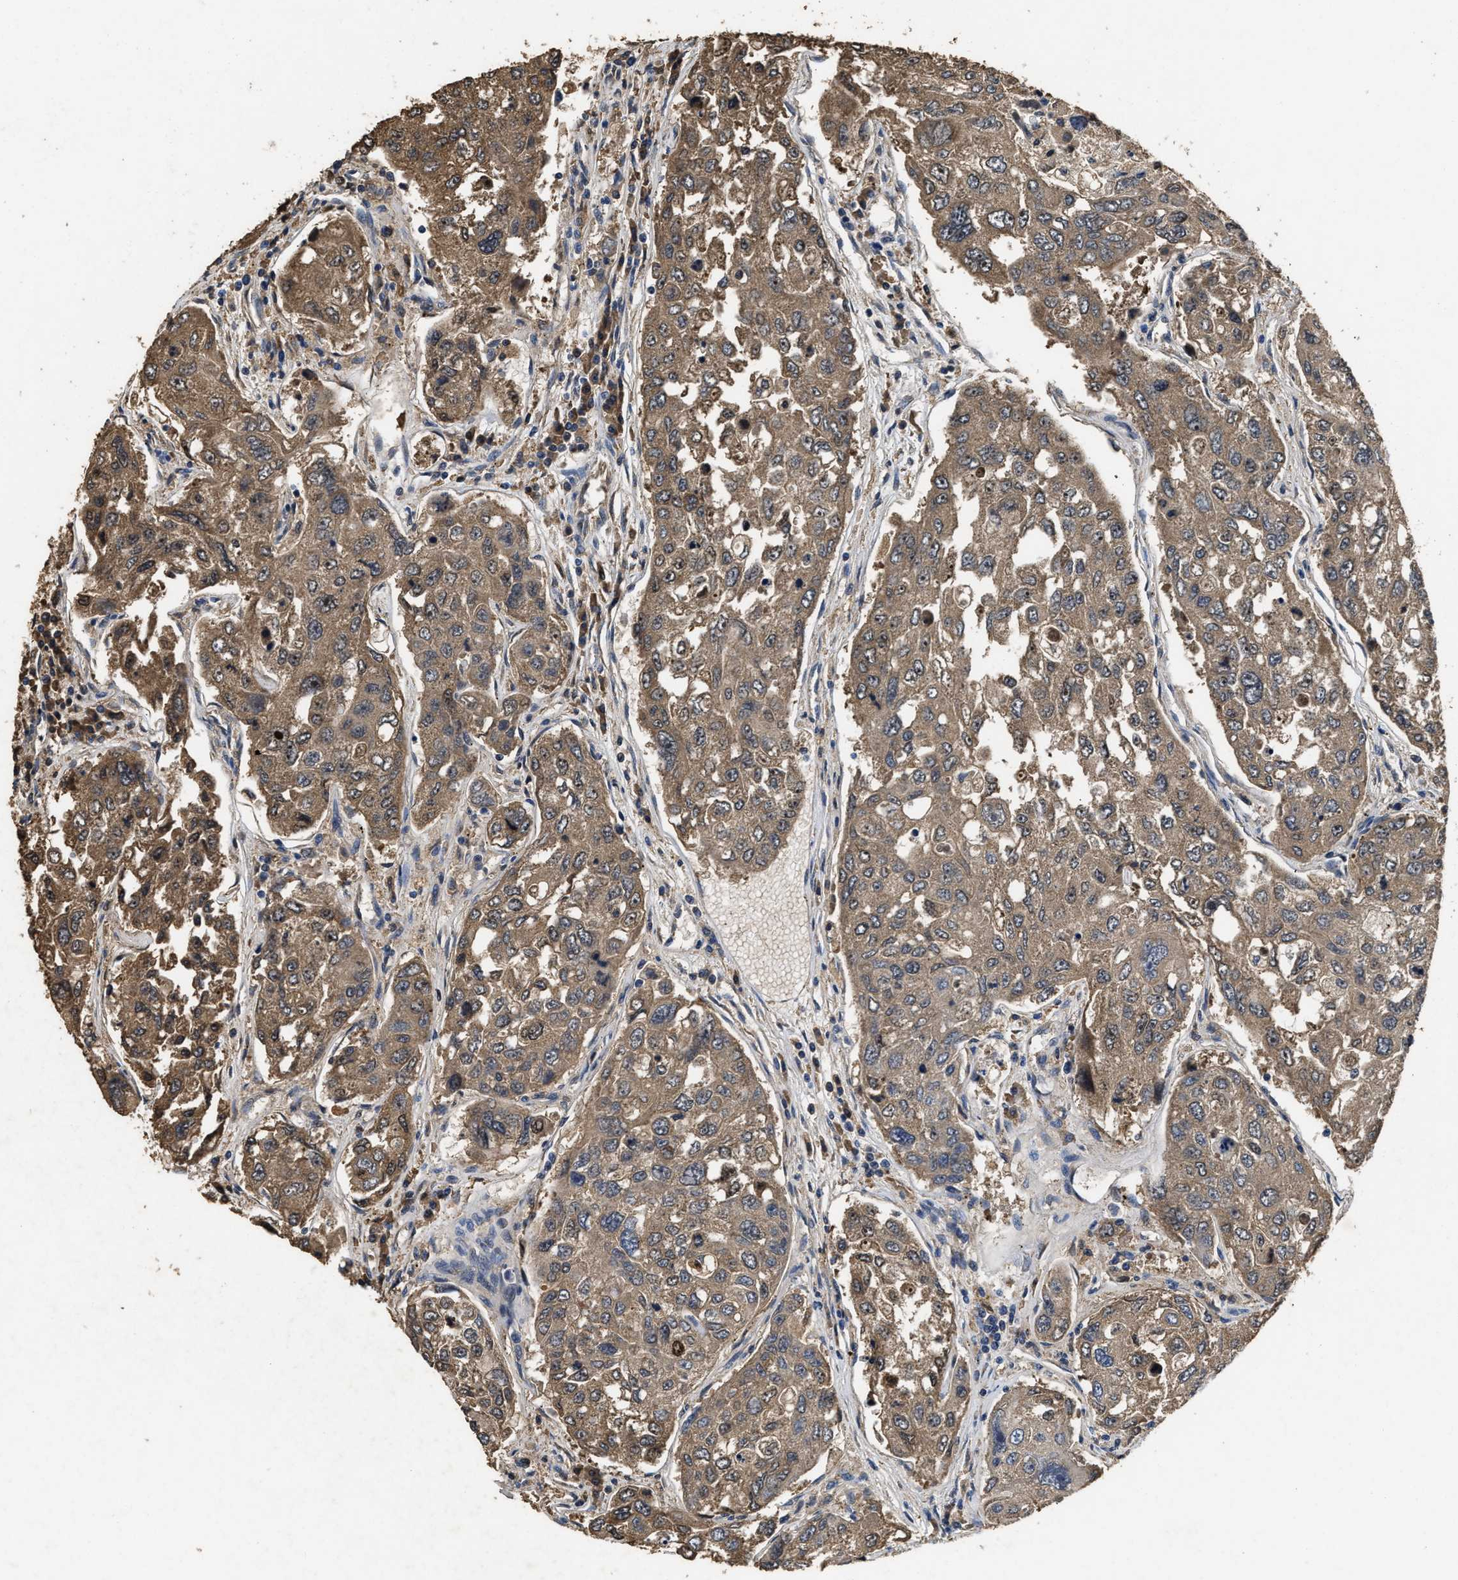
{"staining": {"intensity": "moderate", "quantity": ">75%", "location": "cytoplasmic/membranous"}, "tissue": "urothelial cancer", "cell_type": "Tumor cells", "image_type": "cancer", "snomed": [{"axis": "morphology", "description": "Urothelial carcinoma, High grade"}, {"axis": "topography", "description": "Lymph node"}, {"axis": "topography", "description": "Urinary bladder"}], "caption": "Approximately >75% of tumor cells in human urothelial cancer display moderate cytoplasmic/membranous protein staining as visualized by brown immunohistochemical staining.", "gene": "C3", "patient": {"sex": "male", "age": 51}}